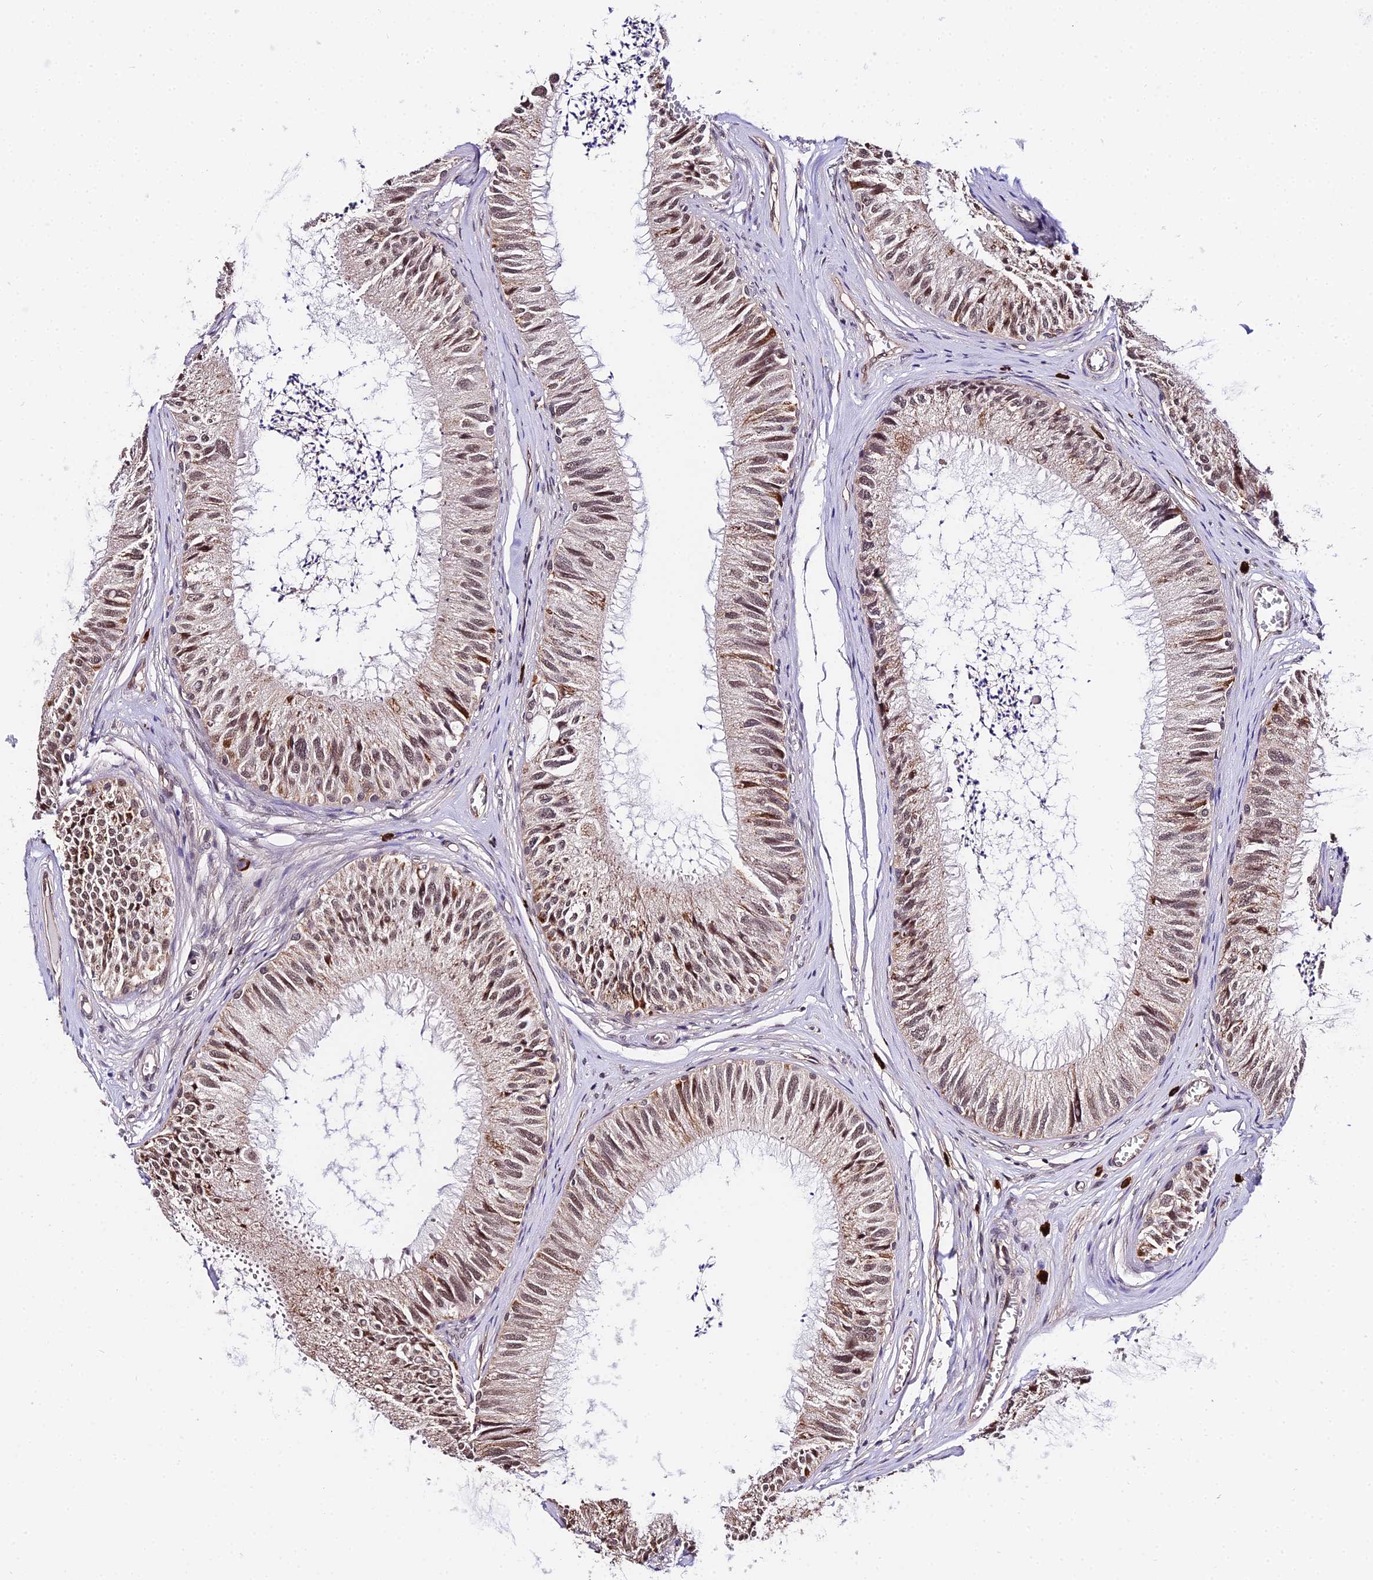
{"staining": {"intensity": "moderate", "quantity": ">75%", "location": "nuclear"}, "tissue": "epididymis", "cell_type": "Glandular cells", "image_type": "normal", "snomed": [{"axis": "morphology", "description": "Normal tissue, NOS"}, {"axis": "topography", "description": "Epididymis"}], "caption": "Protein expression by immunohistochemistry (IHC) reveals moderate nuclear positivity in approximately >75% of glandular cells in benign epididymis. (Stains: DAB in brown, nuclei in blue, Microscopy: brightfield microscopy at high magnification).", "gene": "POLR2I", "patient": {"sex": "male", "age": 79}}